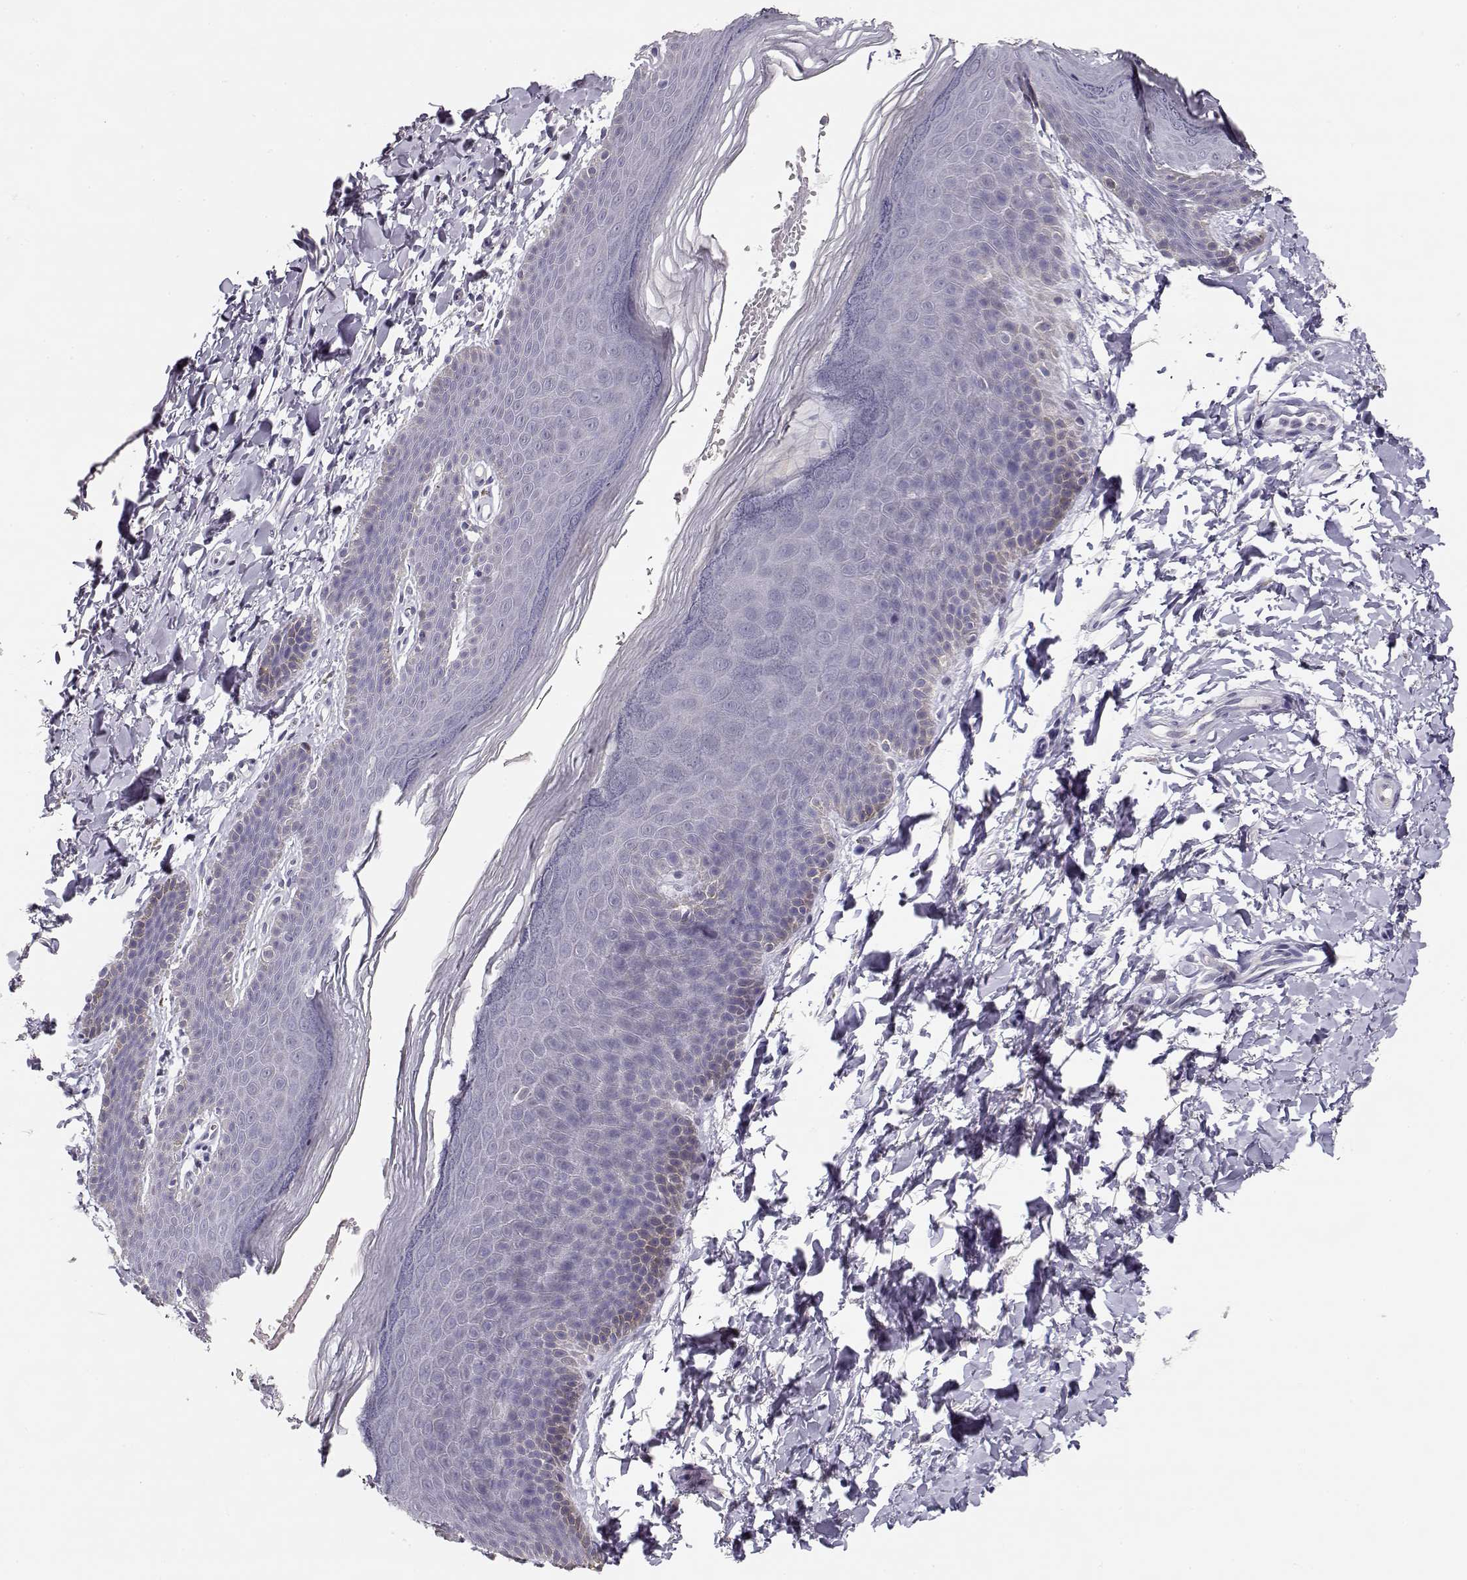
{"staining": {"intensity": "negative", "quantity": "none", "location": "none"}, "tissue": "skin", "cell_type": "Epidermal cells", "image_type": "normal", "snomed": [{"axis": "morphology", "description": "Normal tissue, NOS"}, {"axis": "topography", "description": "Anal"}], "caption": "High power microscopy photomicrograph of an immunohistochemistry photomicrograph of normal skin, revealing no significant expression in epidermal cells. Nuclei are stained in blue.", "gene": "MAGEC1", "patient": {"sex": "male", "age": 53}}